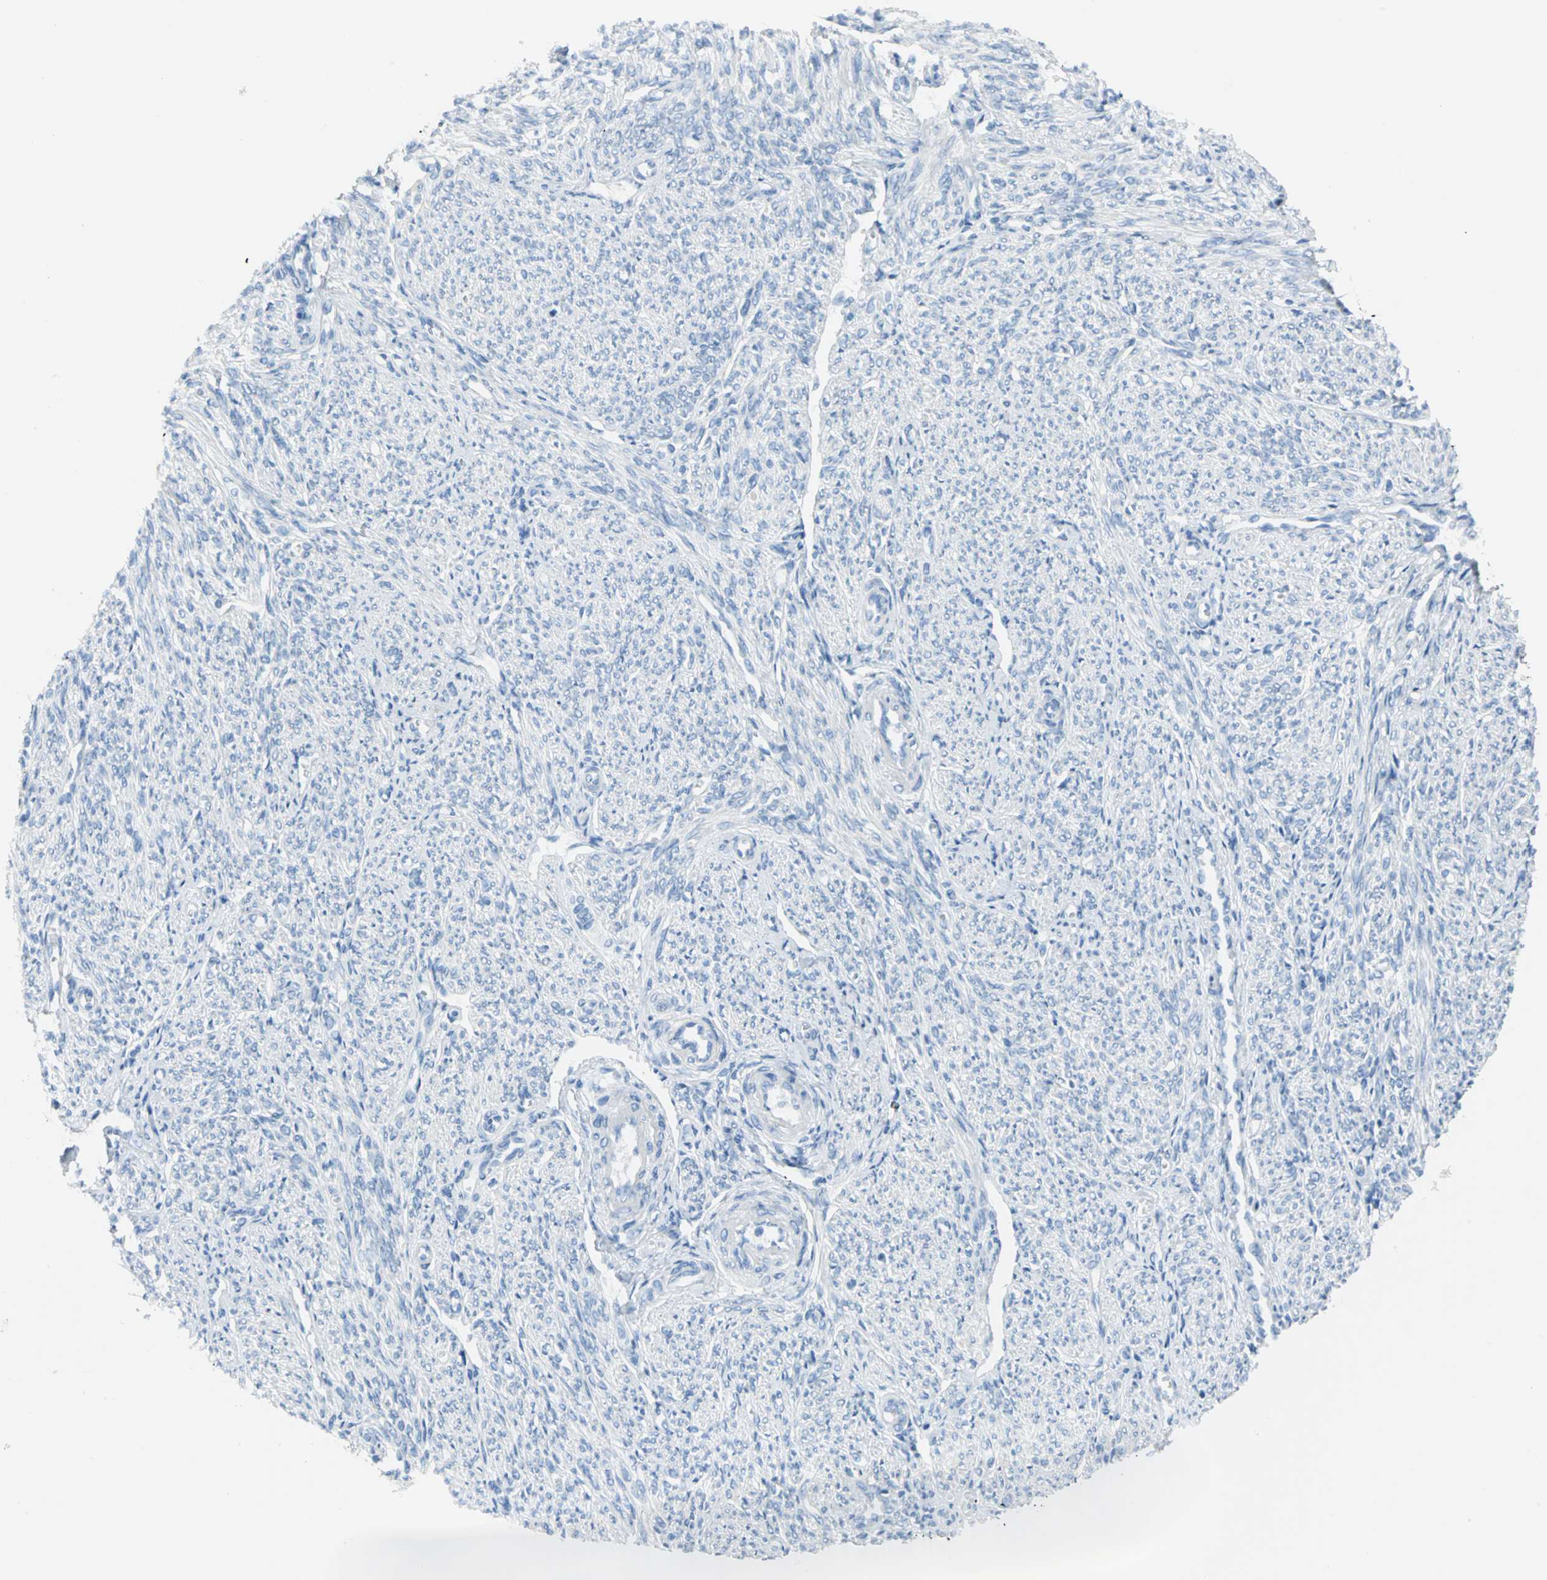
{"staining": {"intensity": "negative", "quantity": "none", "location": "none"}, "tissue": "smooth muscle", "cell_type": "Smooth muscle cells", "image_type": "normal", "snomed": [{"axis": "morphology", "description": "Normal tissue, NOS"}, {"axis": "topography", "description": "Smooth muscle"}], "caption": "Immunohistochemistry (IHC) of benign human smooth muscle displays no positivity in smooth muscle cells. The staining is performed using DAB (3,3'-diaminobenzidine) brown chromogen with nuclei counter-stained in using hematoxylin.", "gene": "MCM3", "patient": {"sex": "female", "age": 65}}